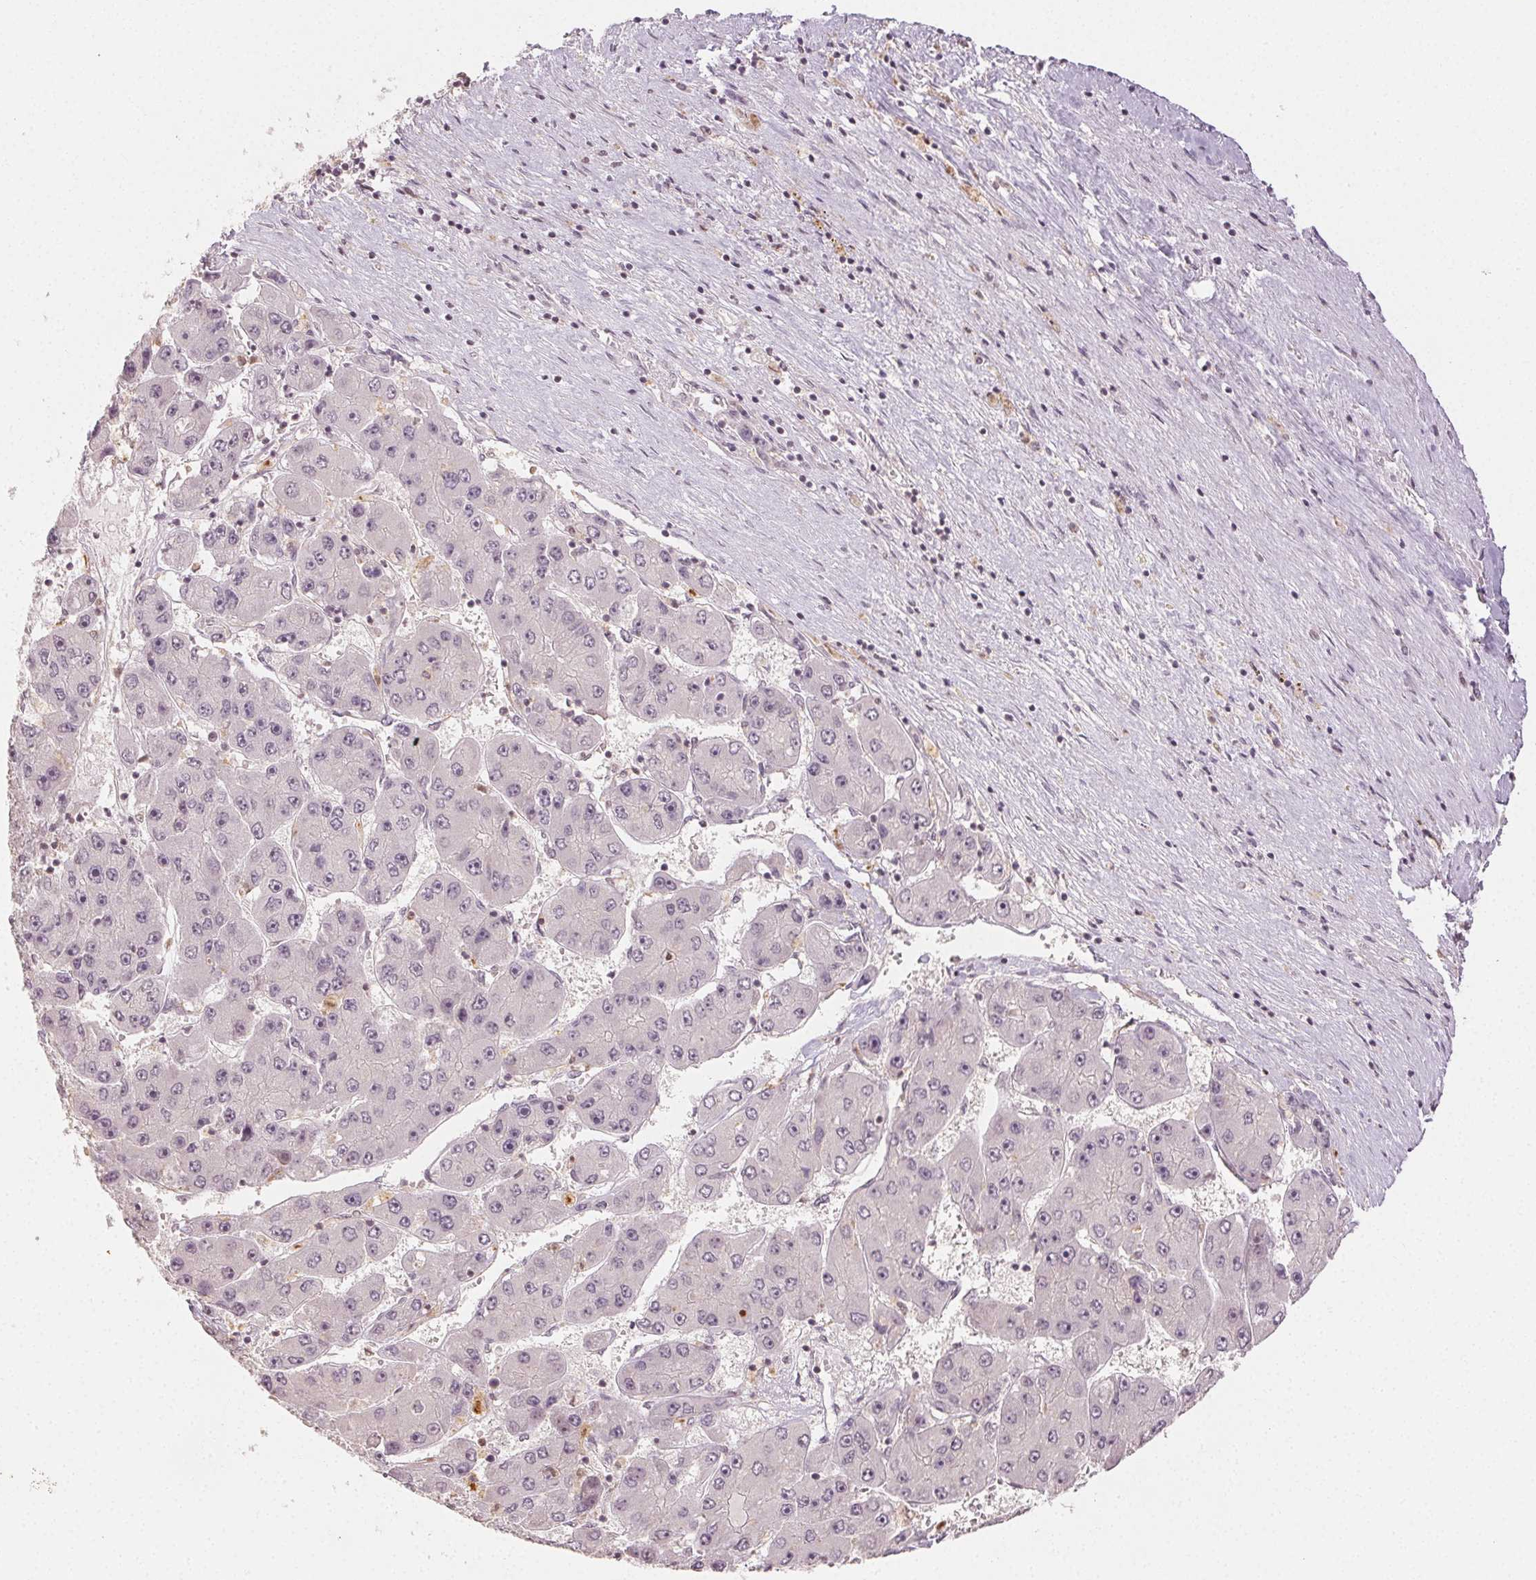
{"staining": {"intensity": "negative", "quantity": "none", "location": "none"}, "tissue": "liver cancer", "cell_type": "Tumor cells", "image_type": "cancer", "snomed": [{"axis": "morphology", "description": "Carcinoma, Hepatocellular, NOS"}, {"axis": "topography", "description": "Liver"}], "caption": "Tumor cells show no significant protein staining in liver cancer. The staining is performed using DAB (3,3'-diaminobenzidine) brown chromogen with nuclei counter-stained in using hematoxylin.", "gene": "MAPK14", "patient": {"sex": "female", "age": 61}}